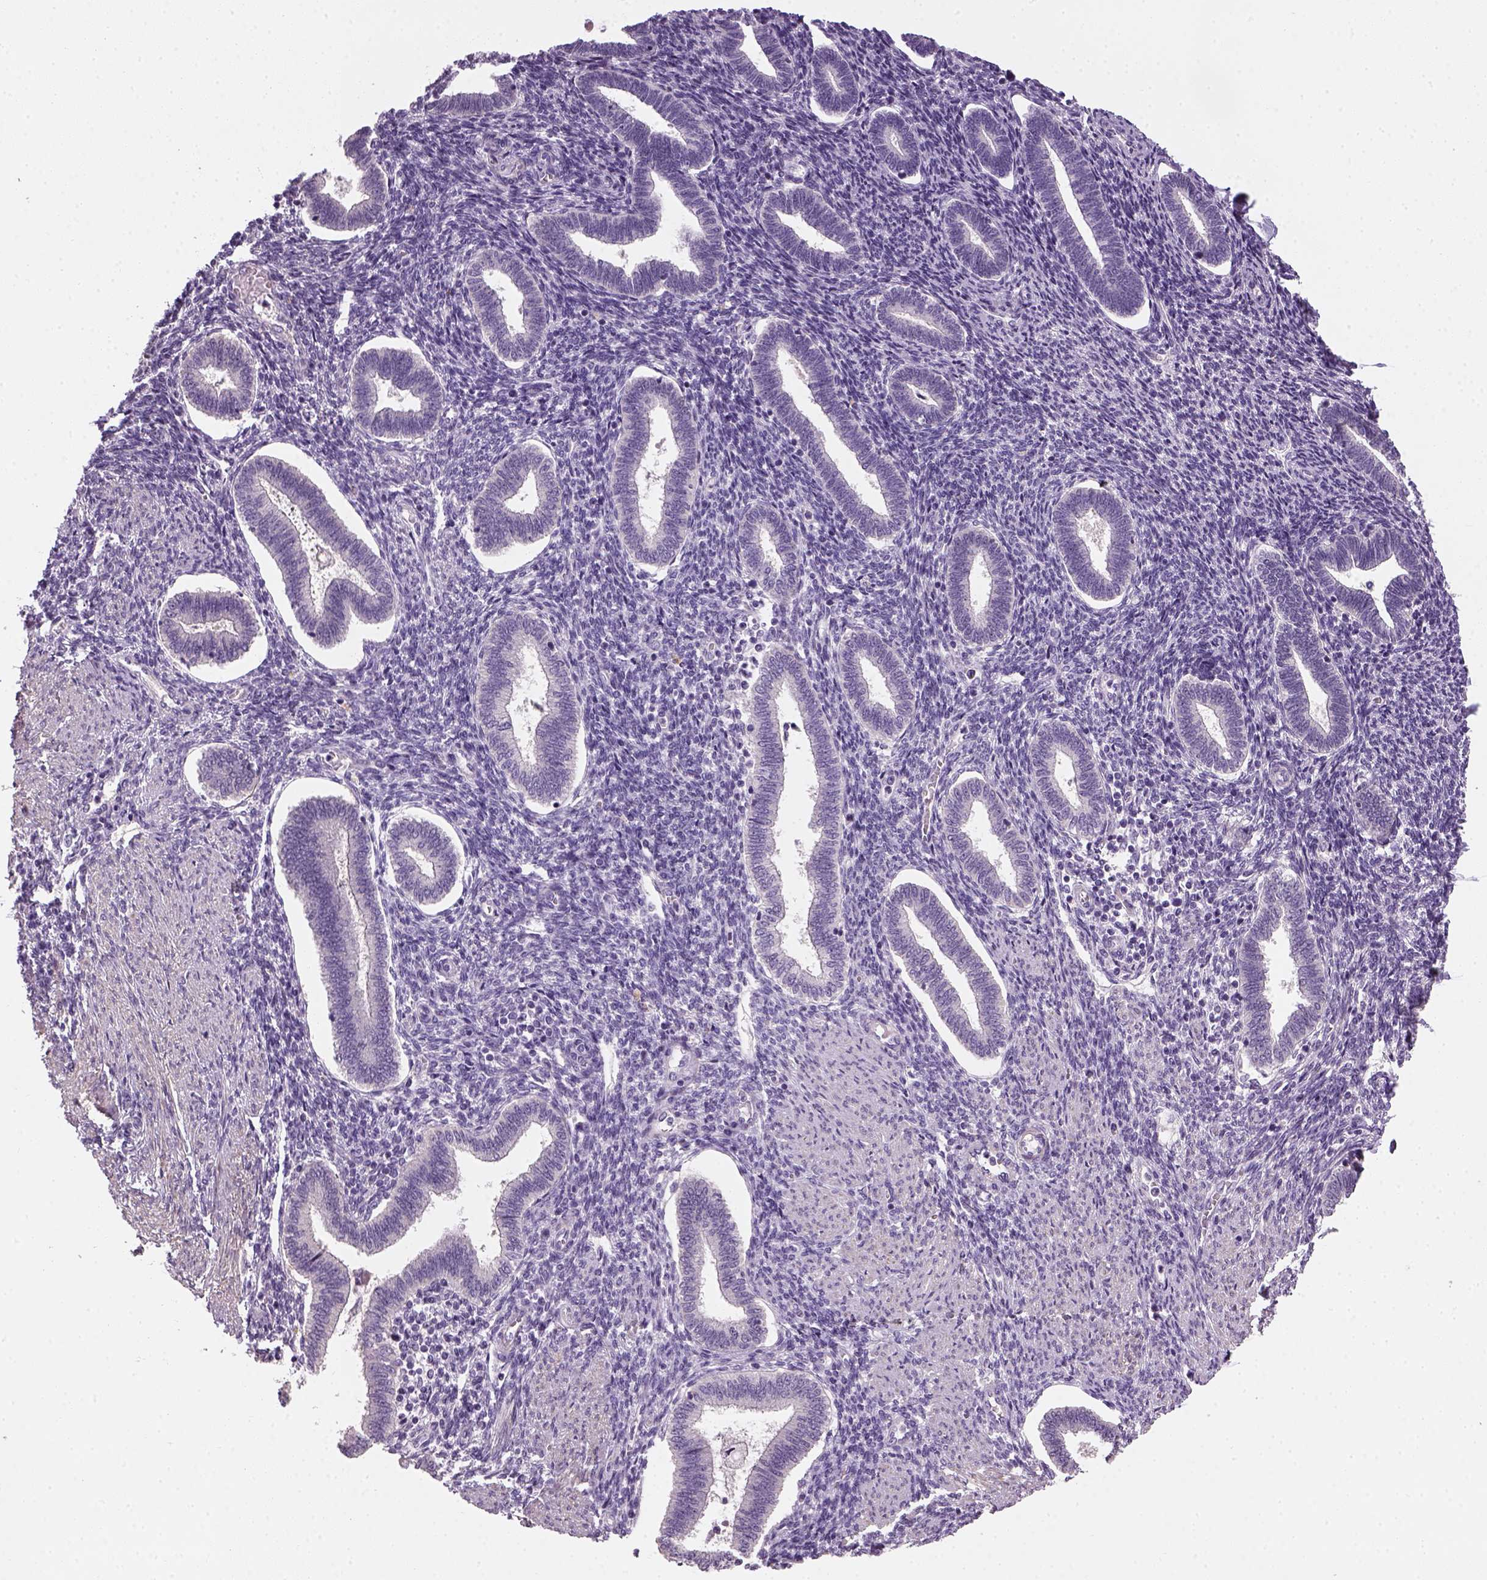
{"staining": {"intensity": "negative", "quantity": "none", "location": "none"}, "tissue": "endometrium", "cell_type": "Cells in endometrial stroma", "image_type": "normal", "snomed": [{"axis": "morphology", "description": "Normal tissue, NOS"}, {"axis": "topography", "description": "Endometrium"}], "caption": "DAB (3,3'-diaminobenzidine) immunohistochemical staining of unremarkable endometrium reveals no significant expression in cells in endometrial stroma. Brightfield microscopy of IHC stained with DAB (brown) and hematoxylin (blue), captured at high magnification.", "gene": "ELOVL3", "patient": {"sex": "female", "age": 42}}